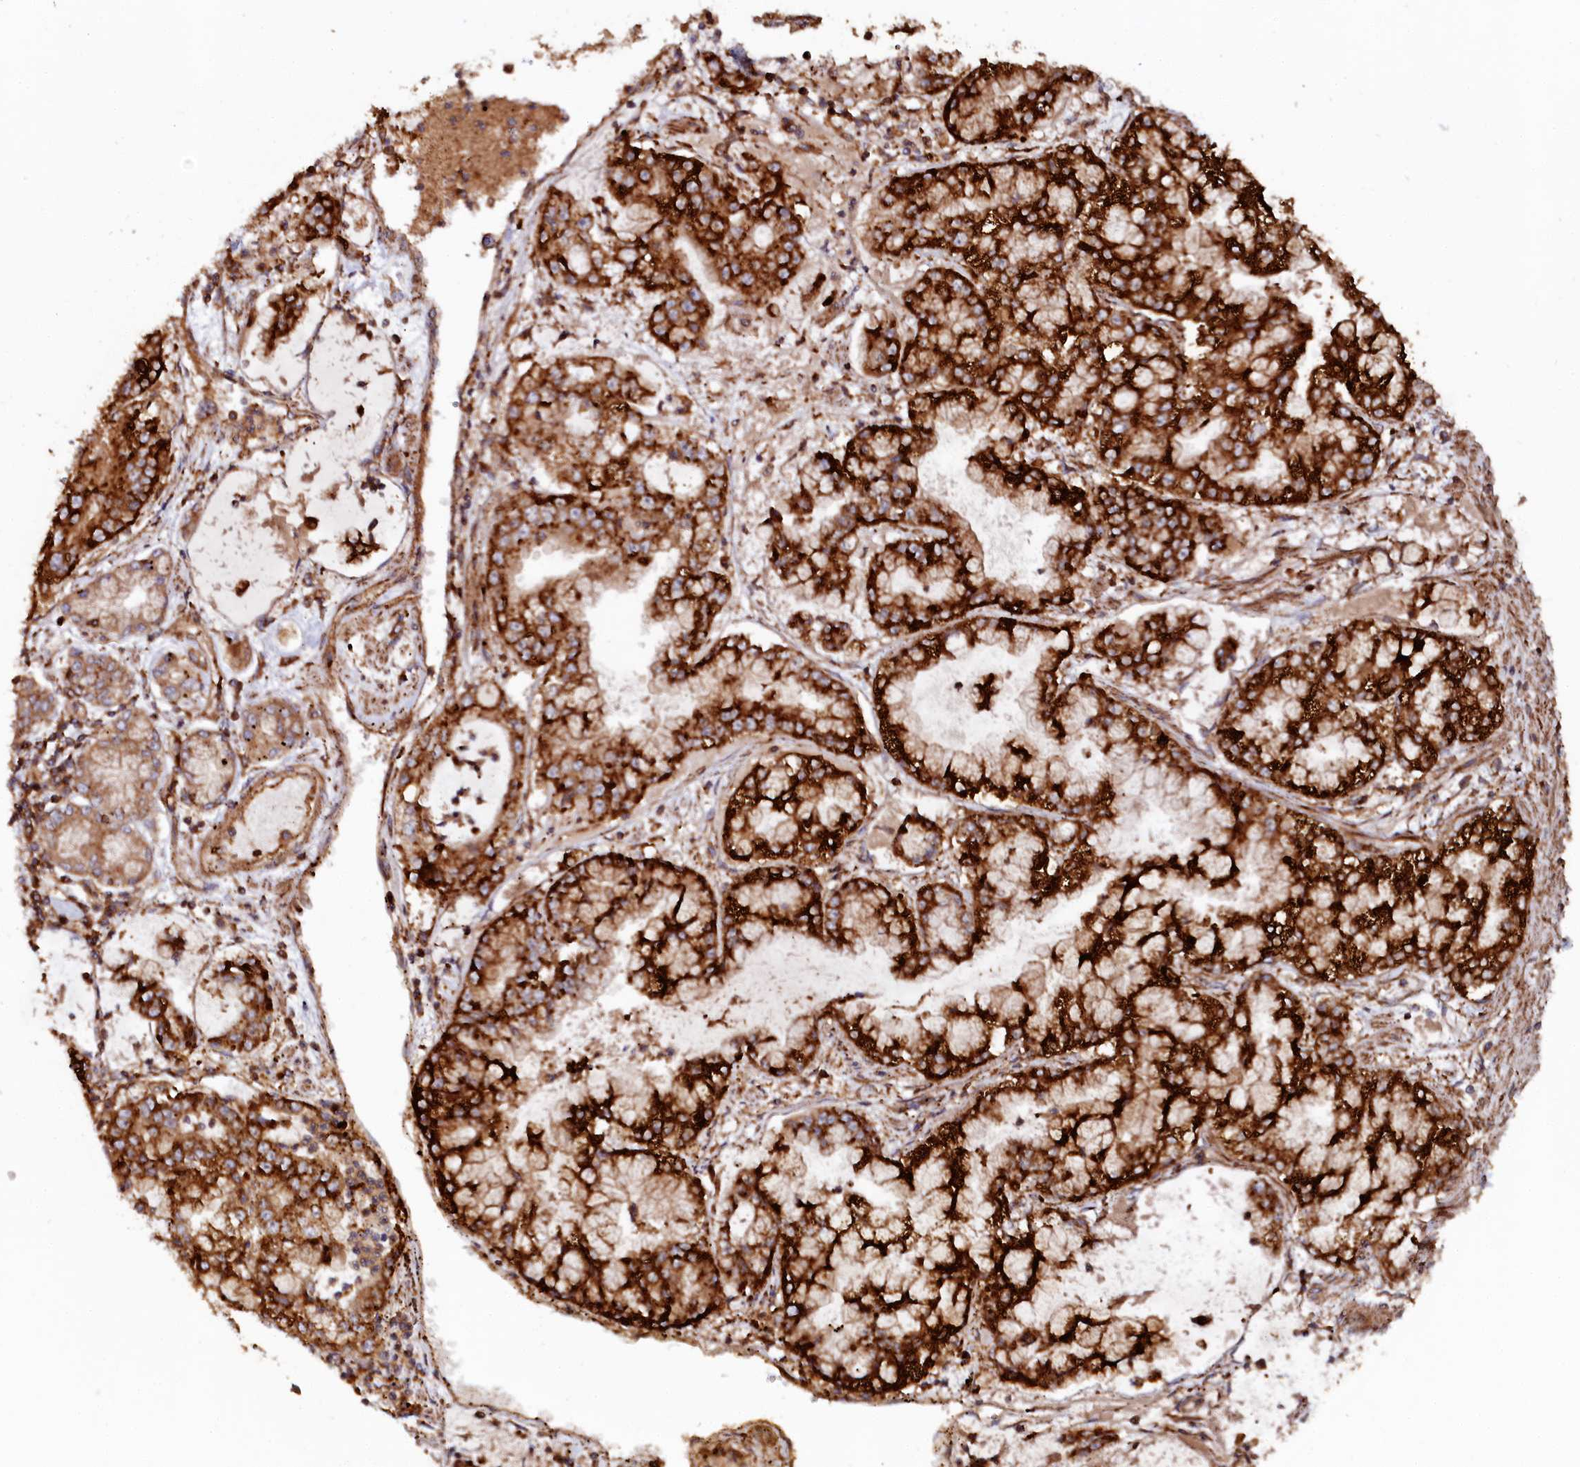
{"staining": {"intensity": "strong", "quantity": ">75%", "location": "cytoplasmic/membranous"}, "tissue": "stomach cancer", "cell_type": "Tumor cells", "image_type": "cancer", "snomed": [{"axis": "morphology", "description": "Adenocarcinoma, NOS"}, {"axis": "topography", "description": "Stomach"}], "caption": "IHC micrograph of human stomach cancer (adenocarcinoma) stained for a protein (brown), which reveals high levels of strong cytoplasmic/membranous expression in approximately >75% of tumor cells.", "gene": "WDR73", "patient": {"sex": "male", "age": 76}}